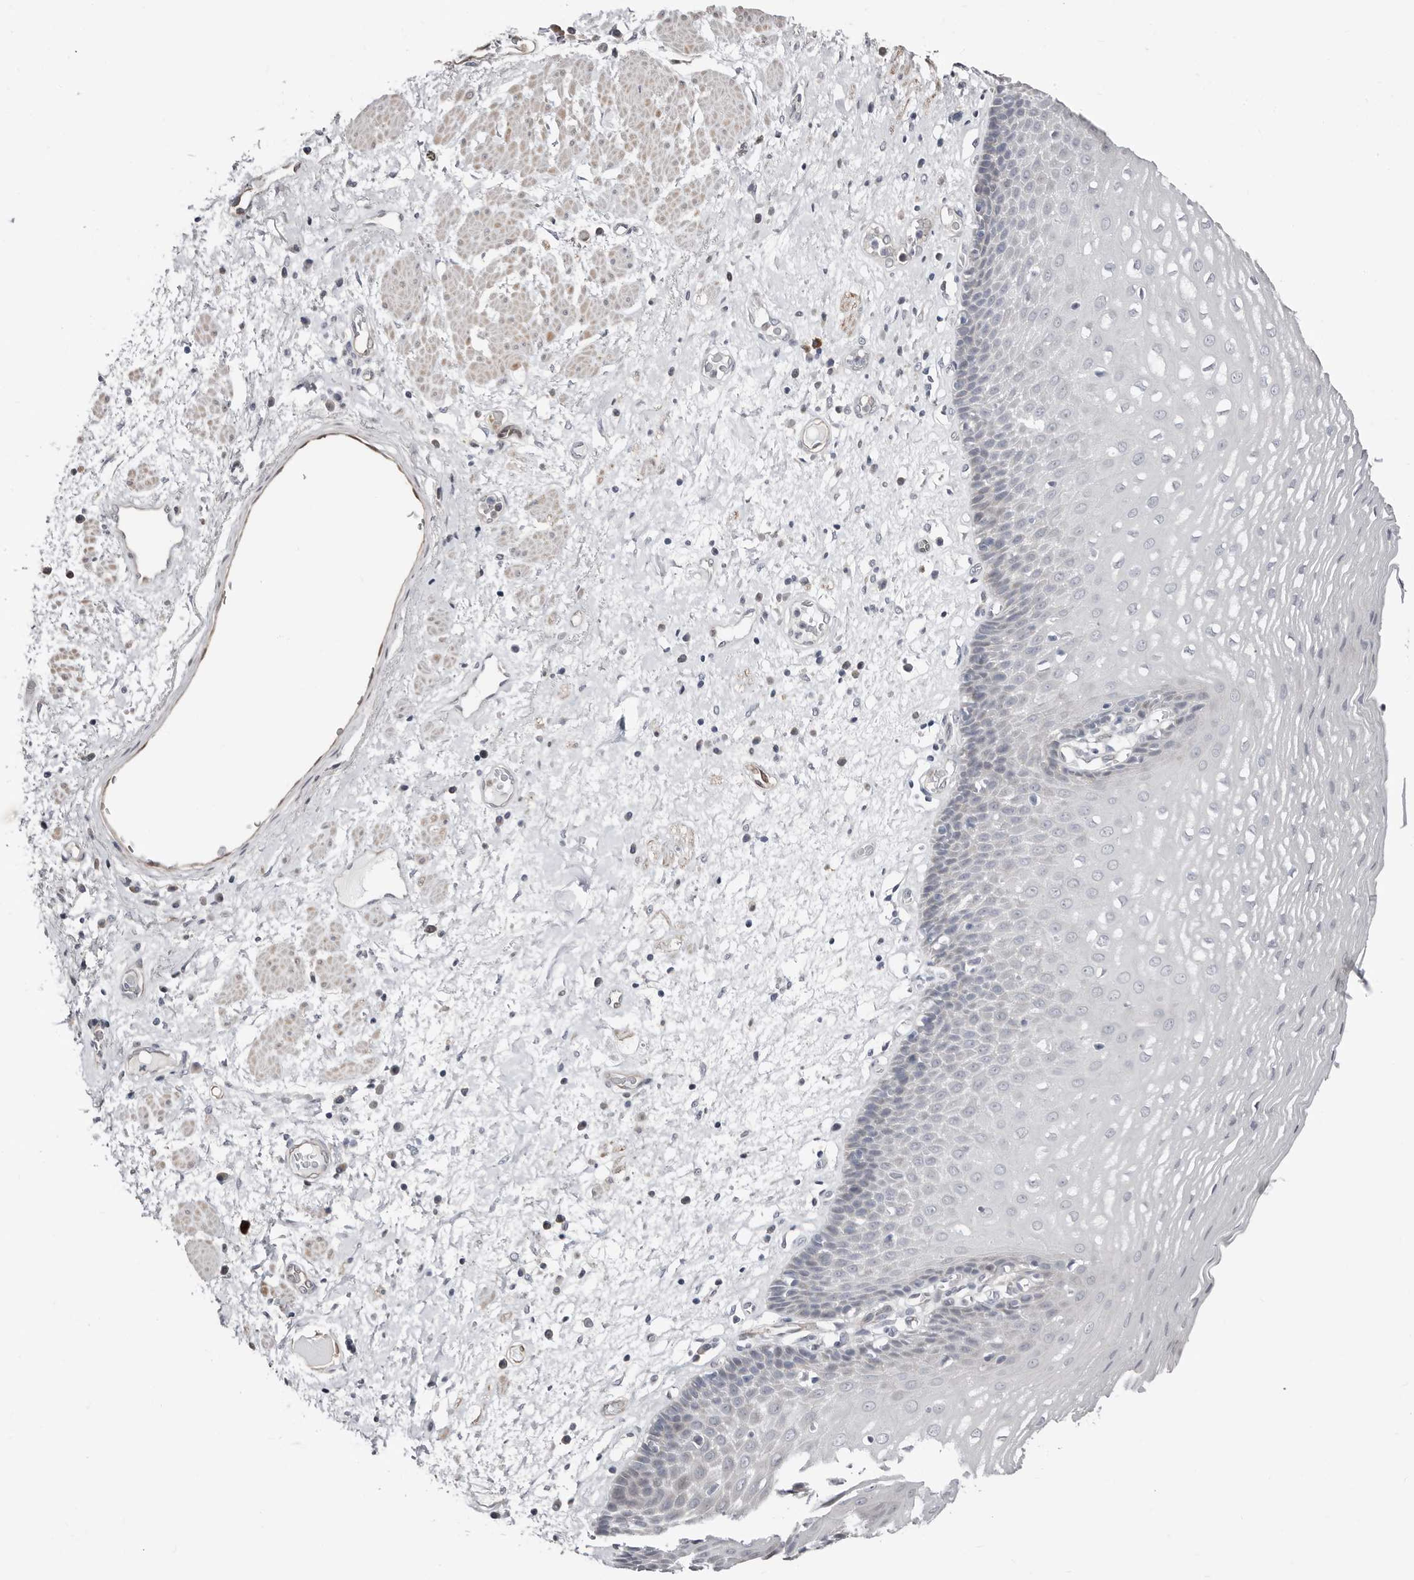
{"staining": {"intensity": "negative", "quantity": "none", "location": "none"}, "tissue": "esophagus", "cell_type": "Squamous epithelial cells", "image_type": "normal", "snomed": [{"axis": "morphology", "description": "Normal tissue, NOS"}, {"axis": "morphology", "description": "Adenocarcinoma, NOS"}, {"axis": "topography", "description": "Esophagus"}], "caption": "Immunohistochemistry histopathology image of benign esophagus: esophagus stained with DAB reveals no significant protein positivity in squamous epithelial cells.", "gene": "ASRGL1", "patient": {"sex": "male", "age": 62}}